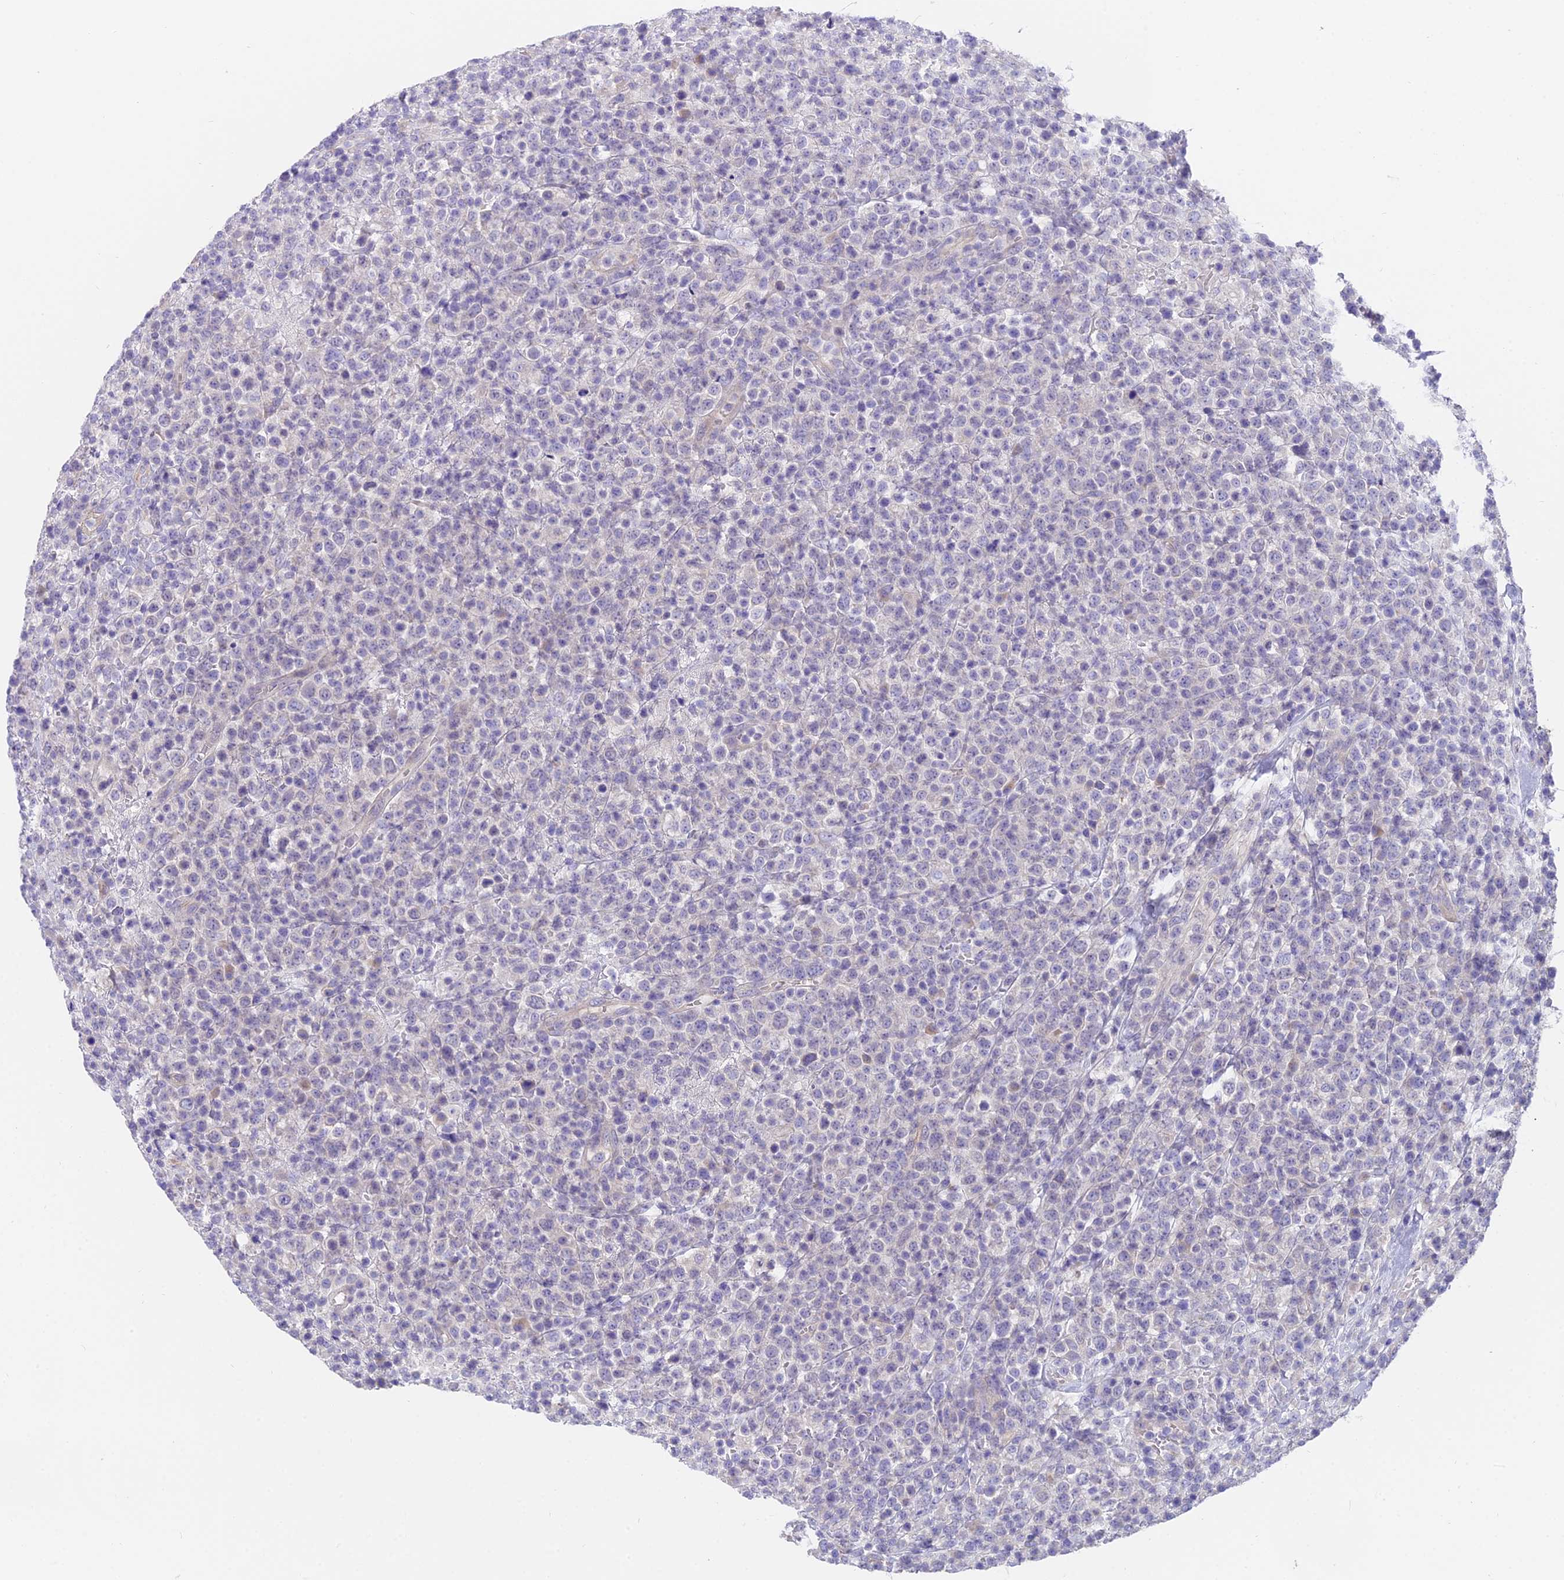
{"staining": {"intensity": "negative", "quantity": "none", "location": "none"}, "tissue": "lymphoma", "cell_type": "Tumor cells", "image_type": "cancer", "snomed": [{"axis": "morphology", "description": "Malignant lymphoma, non-Hodgkin's type, High grade"}, {"axis": "topography", "description": "Colon"}], "caption": "Tumor cells are negative for protein expression in human high-grade malignant lymphoma, non-Hodgkin's type.", "gene": "FAM168B", "patient": {"sex": "female", "age": 53}}